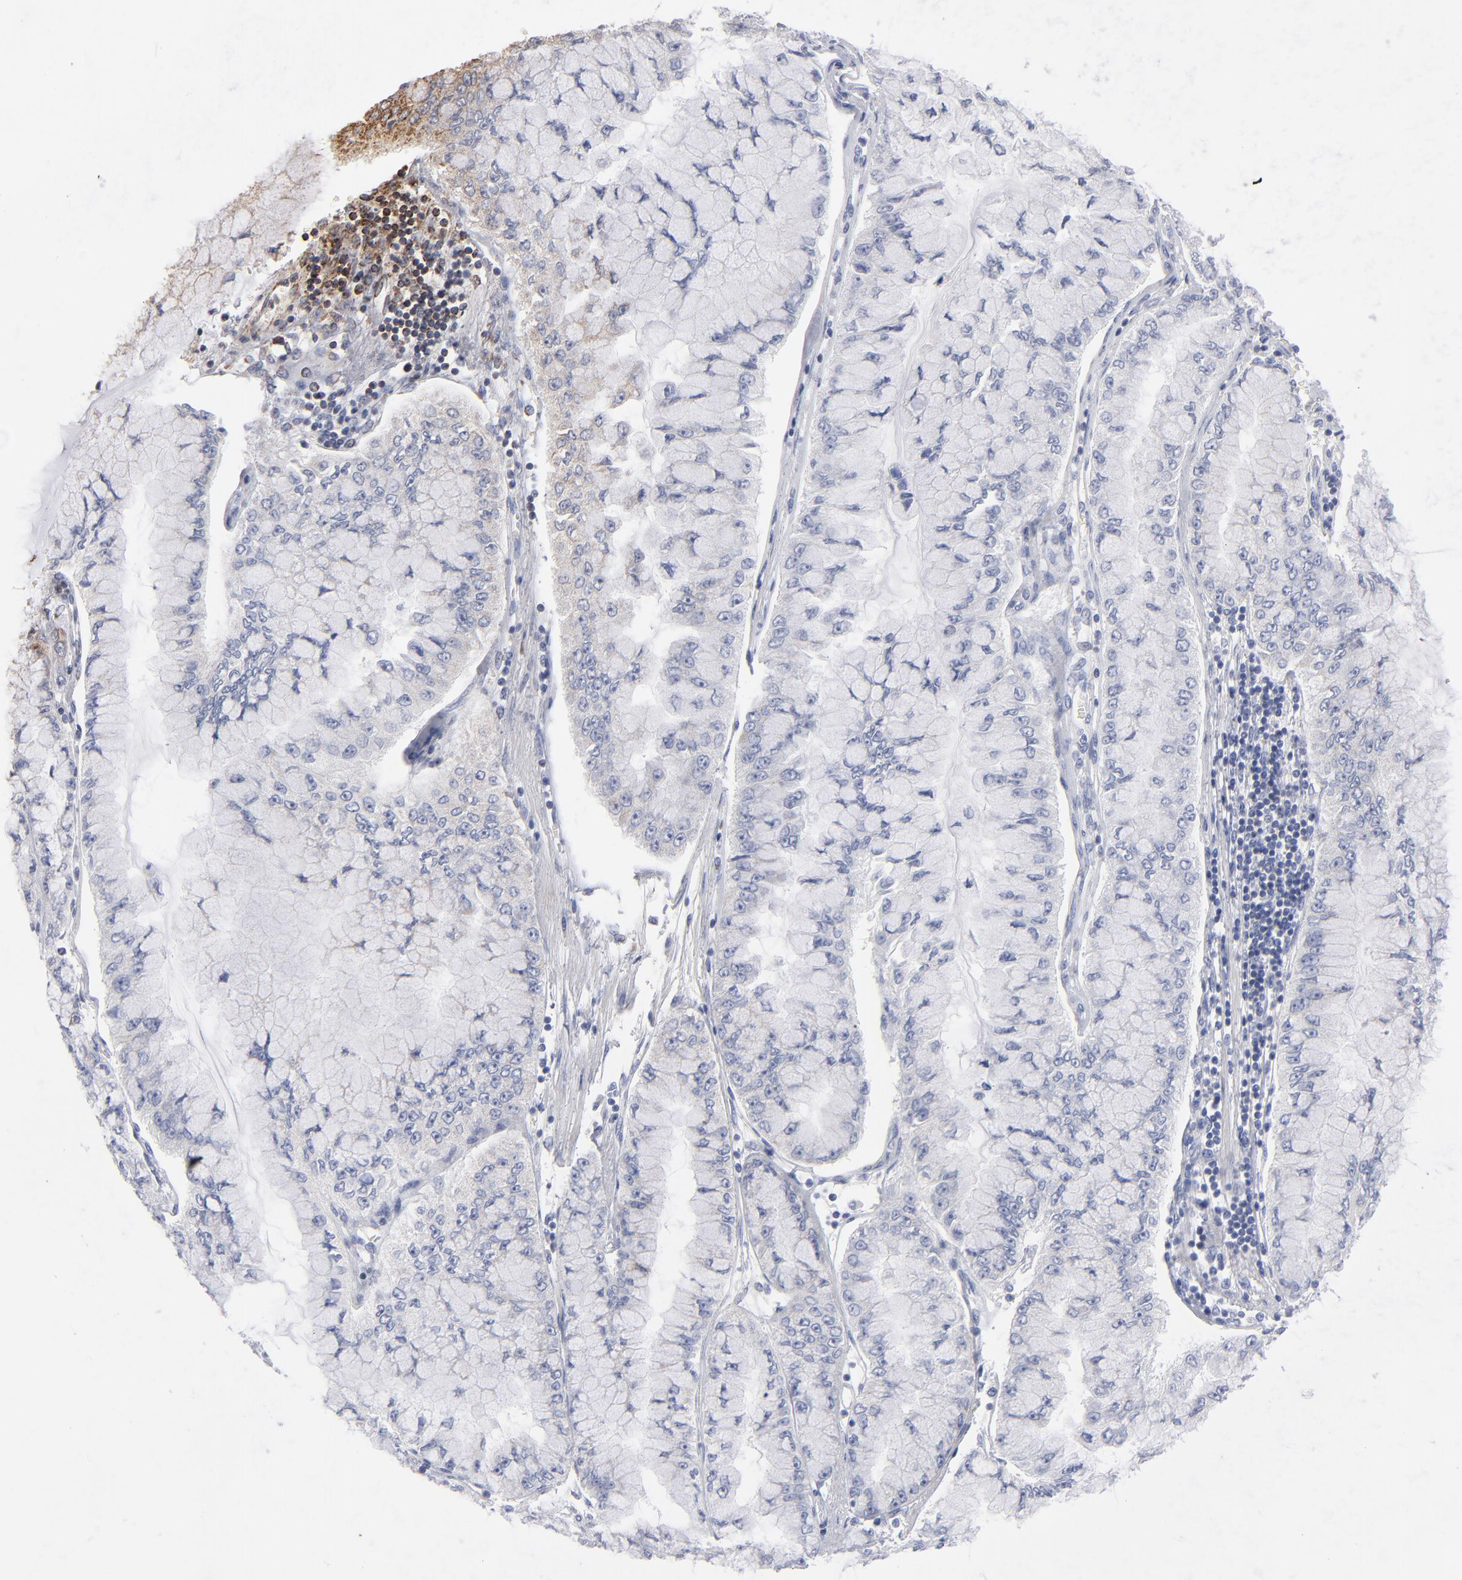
{"staining": {"intensity": "weak", "quantity": ">75%", "location": "cytoplasmic/membranous"}, "tissue": "liver cancer", "cell_type": "Tumor cells", "image_type": "cancer", "snomed": [{"axis": "morphology", "description": "Cholangiocarcinoma"}, {"axis": "topography", "description": "Liver"}], "caption": "Immunohistochemical staining of human cholangiocarcinoma (liver) demonstrates low levels of weak cytoplasmic/membranous positivity in about >75% of tumor cells. Immunohistochemistry stains the protein in brown and the nuclei are stained blue.", "gene": "MIPOL1", "patient": {"sex": "female", "age": 79}}